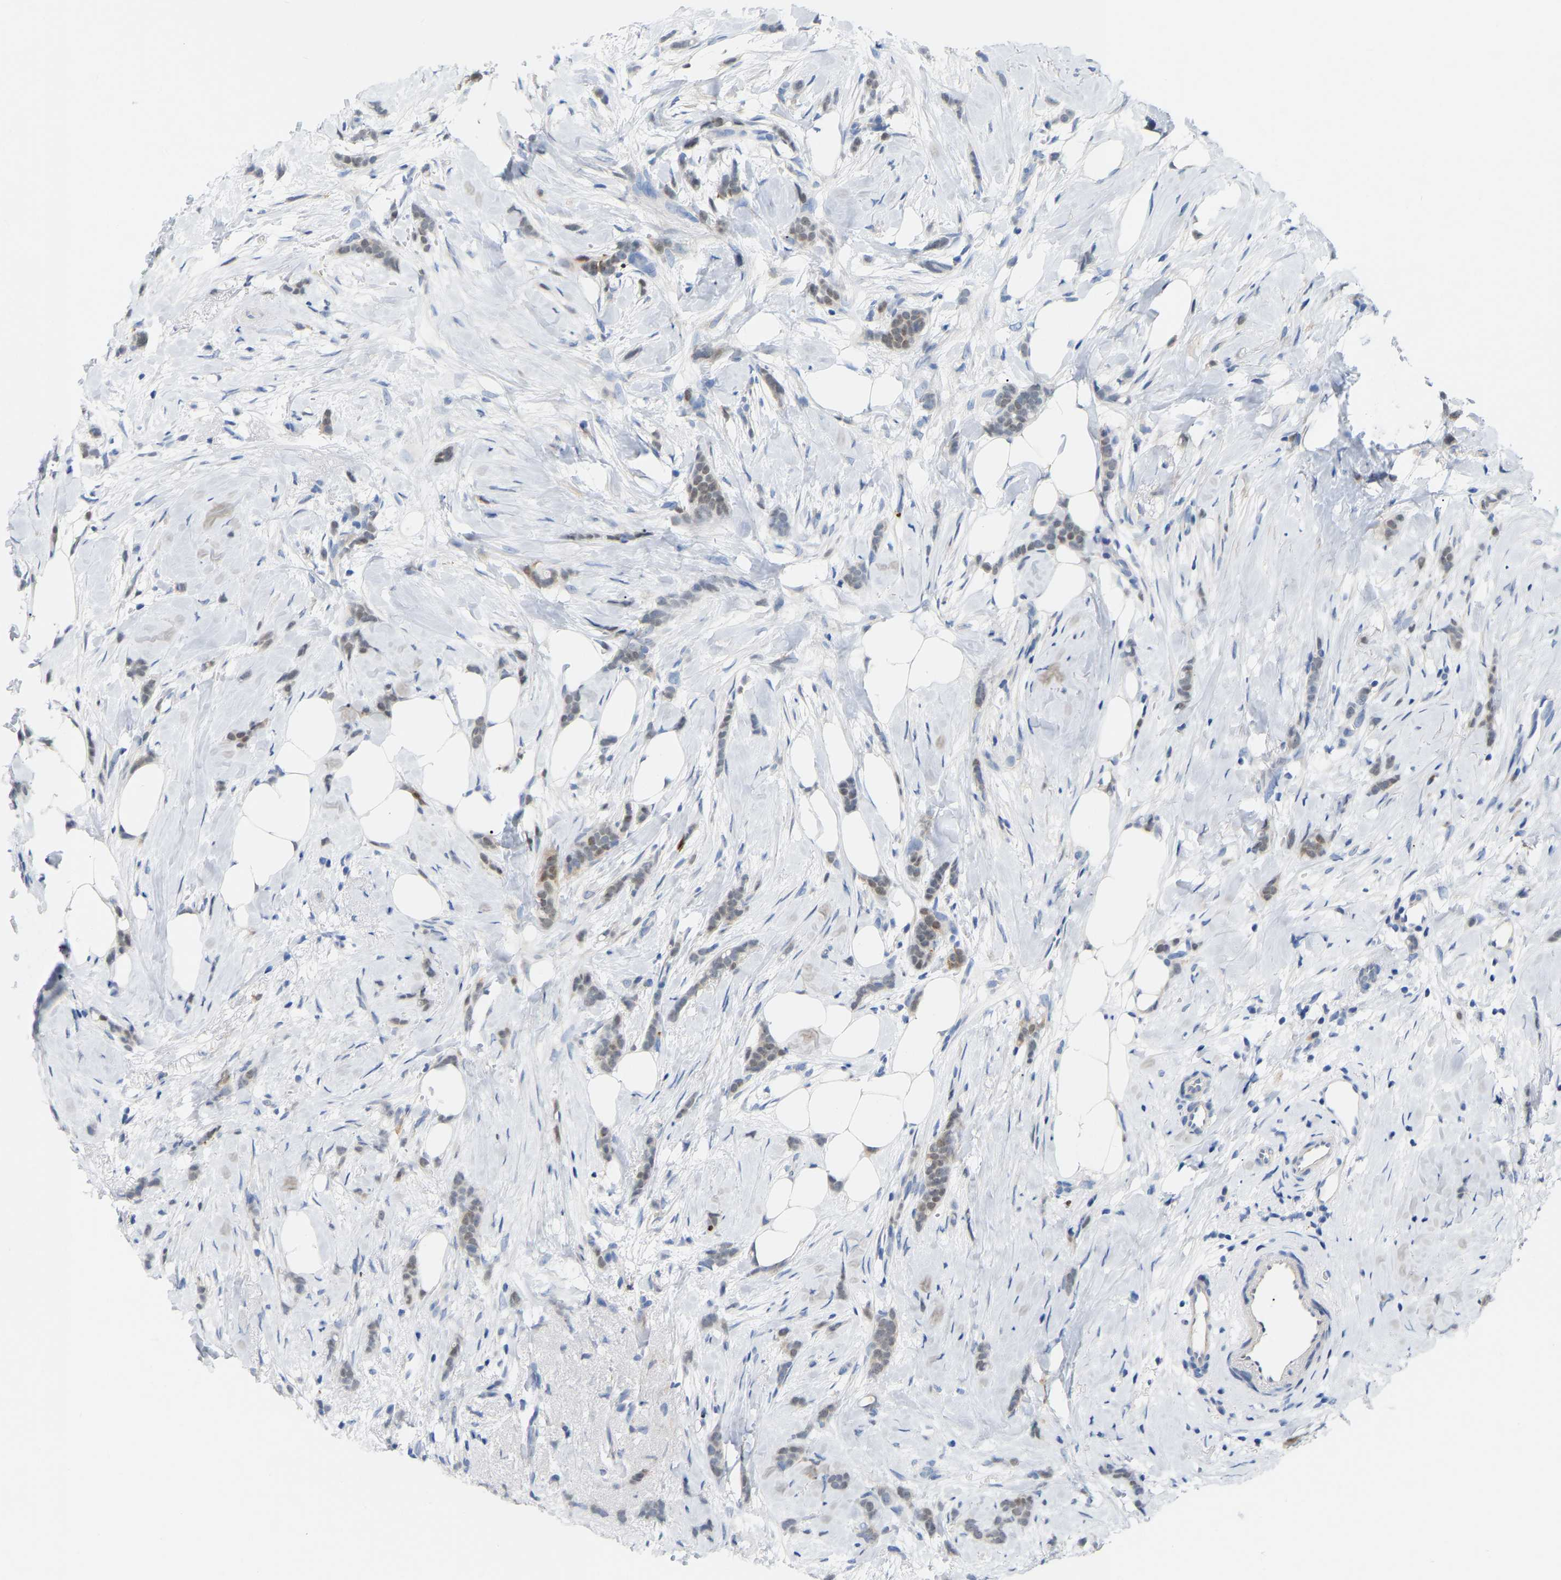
{"staining": {"intensity": "weak", "quantity": ">75%", "location": "nuclear"}, "tissue": "breast cancer", "cell_type": "Tumor cells", "image_type": "cancer", "snomed": [{"axis": "morphology", "description": "Lobular carcinoma, in situ"}, {"axis": "morphology", "description": "Lobular carcinoma"}, {"axis": "topography", "description": "Breast"}], "caption": "Human lobular carcinoma (breast) stained for a protein (brown) displays weak nuclear positive positivity in about >75% of tumor cells.", "gene": "ABTB2", "patient": {"sex": "female", "age": 41}}